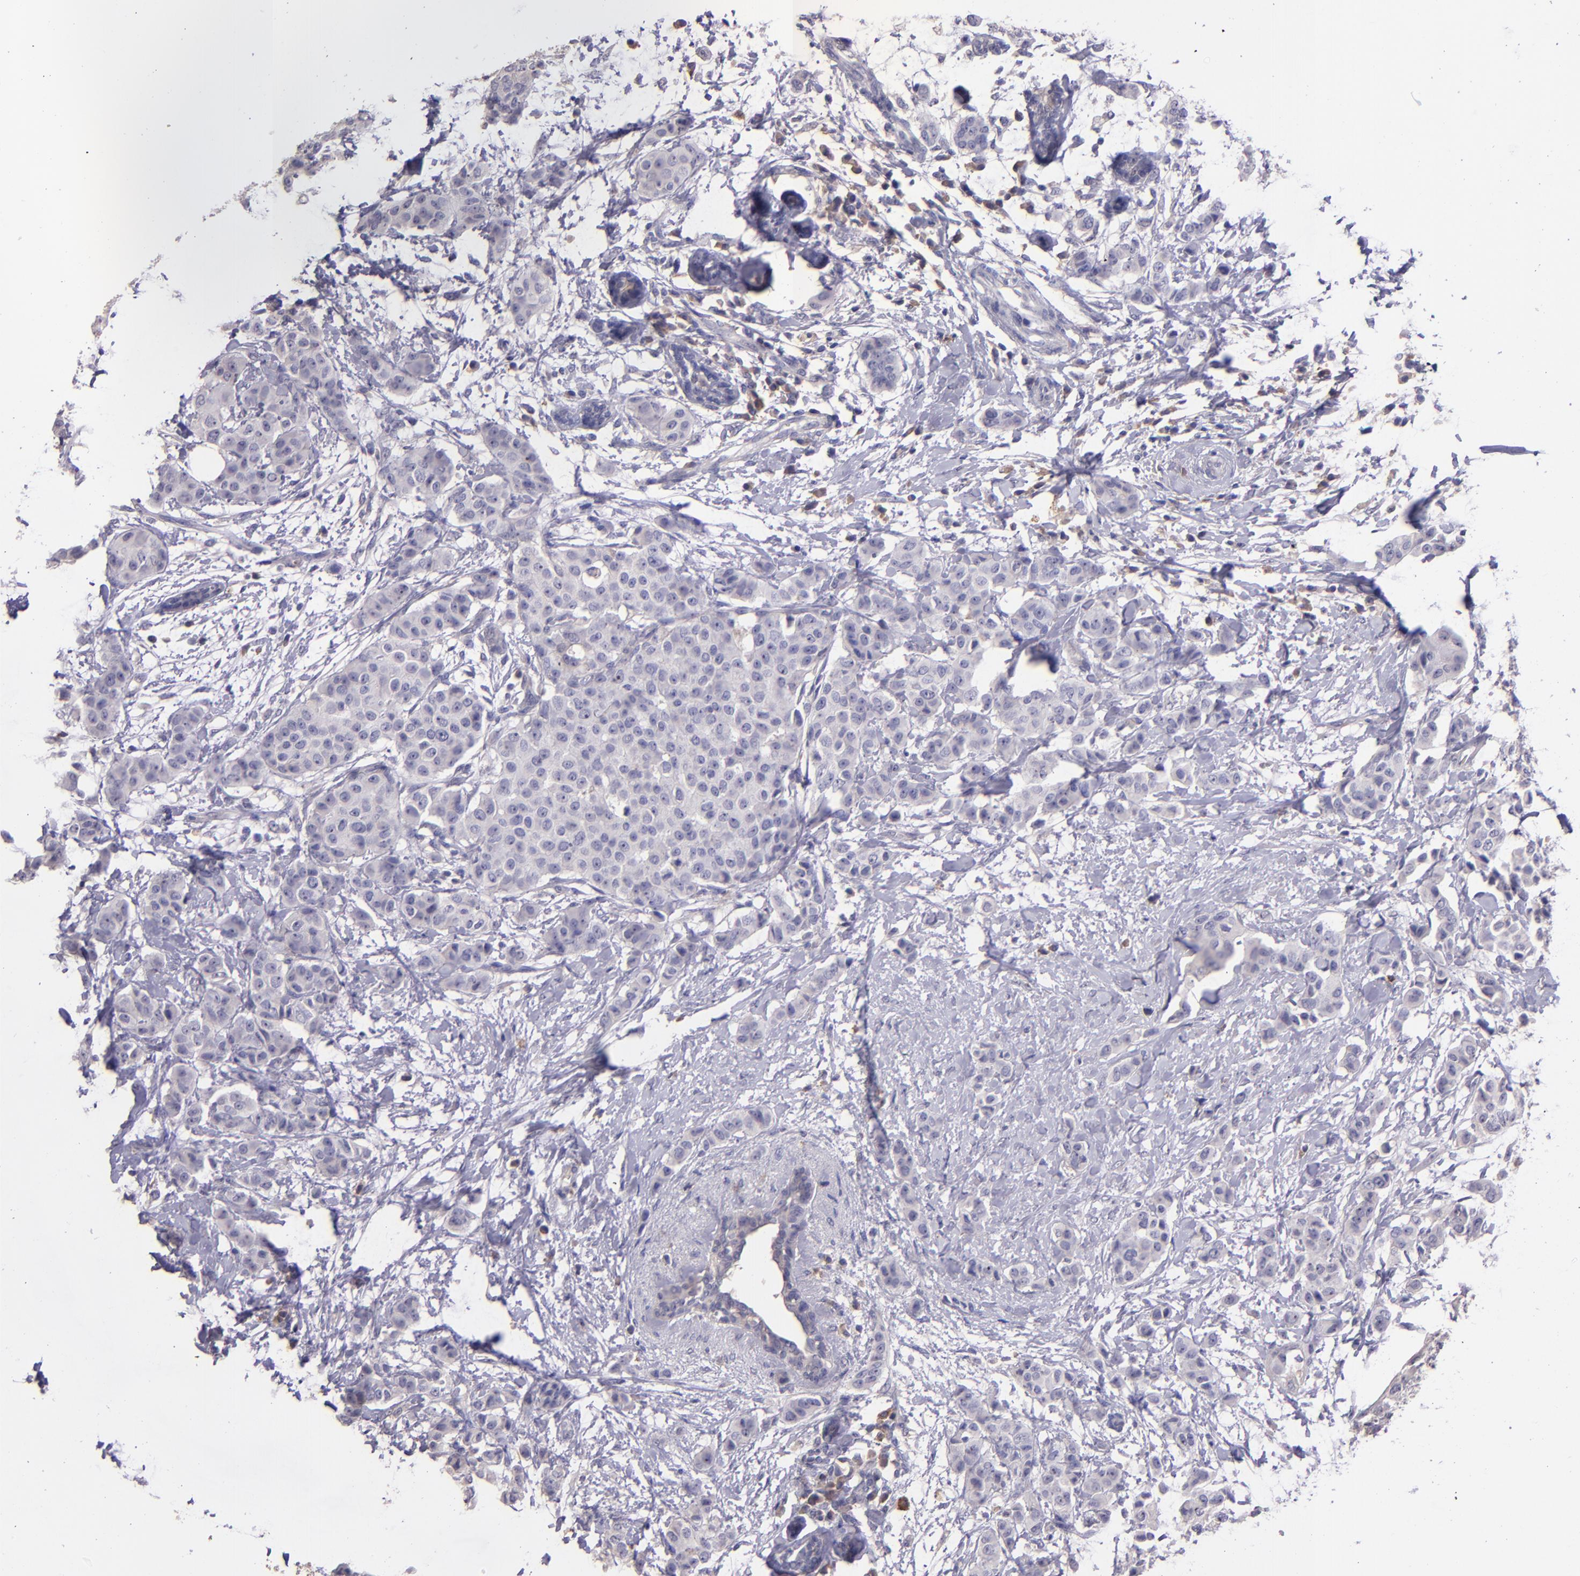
{"staining": {"intensity": "weak", "quantity": "<25%", "location": "cytoplasmic/membranous"}, "tissue": "breast cancer", "cell_type": "Tumor cells", "image_type": "cancer", "snomed": [{"axis": "morphology", "description": "Duct carcinoma"}, {"axis": "topography", "description": "Breast"}], "caption": "Tumor cells show no significant staining in breast cancer (infiltrating ductal carcinoma). Brightfield microscopy of immunohistochemistry stained with DAB (brown) and hematoxylin (blue), captured at high magnification.", "gene": "PAPPA", "patient": {"sex": "female", "age": 40}}